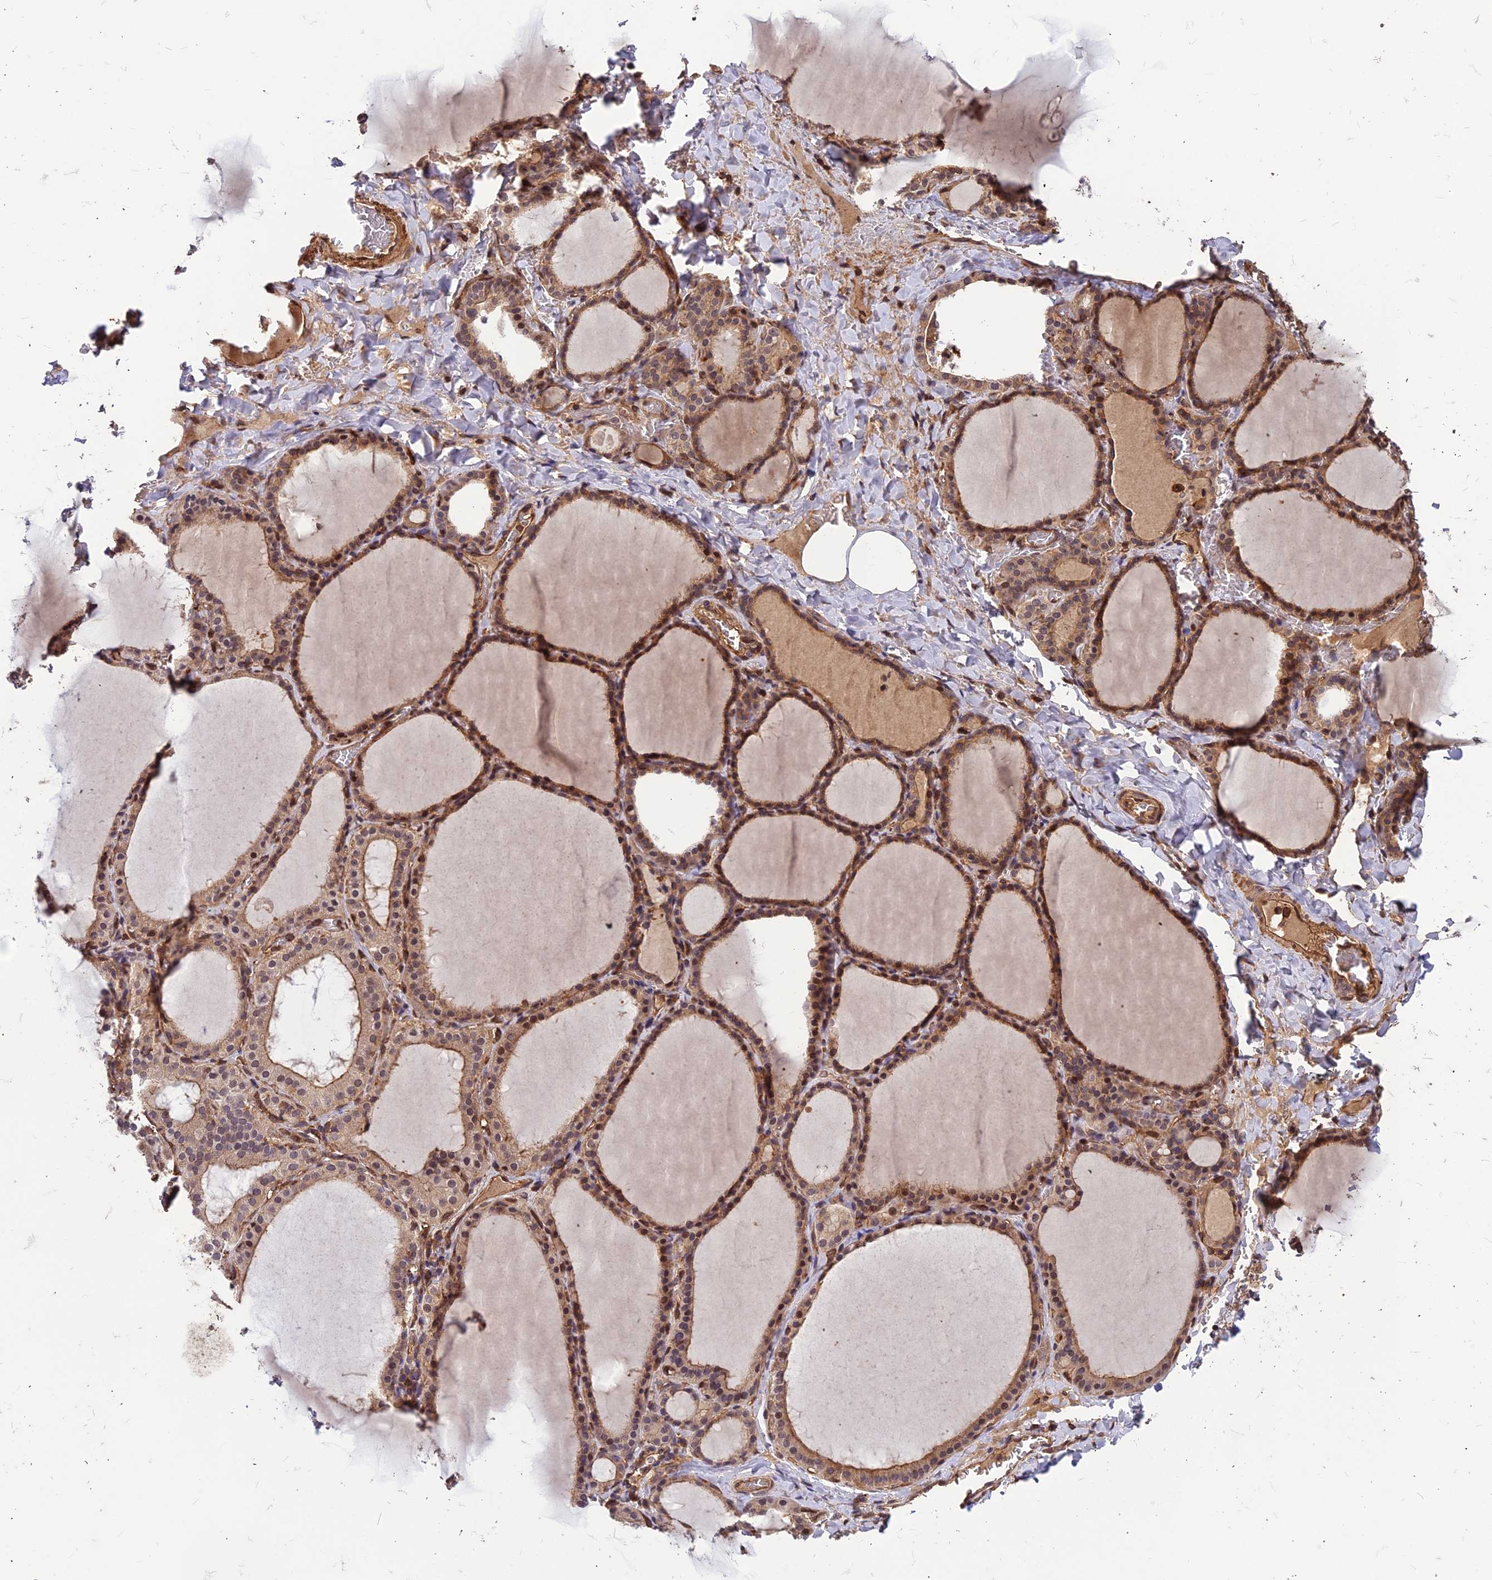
{"staining": {"intensity": "moderate", "quantity": ">75%", "location": "cytoplasmic/membranous,nuclear"}, "tissue": "thyroid gland", "cell_type": "Glandular cells", "image_type": "normal", "snomed": [{"axis": "morphology", "description": "Normal tissue, NOS"}, {"axis": "topography", "description": "Thyroid gland"}], "caption": "Normal thyroid gland was stained to show a protein in brown. There is medium levels of moderate cytoplasmic/membranous,nuclear expression in approximately >75% of glandular cells. The protein is shown in brown color, while the nuclei are stained blue.", "gene": "ZNF467", "patient": {"sex": "female", "age": 39}}